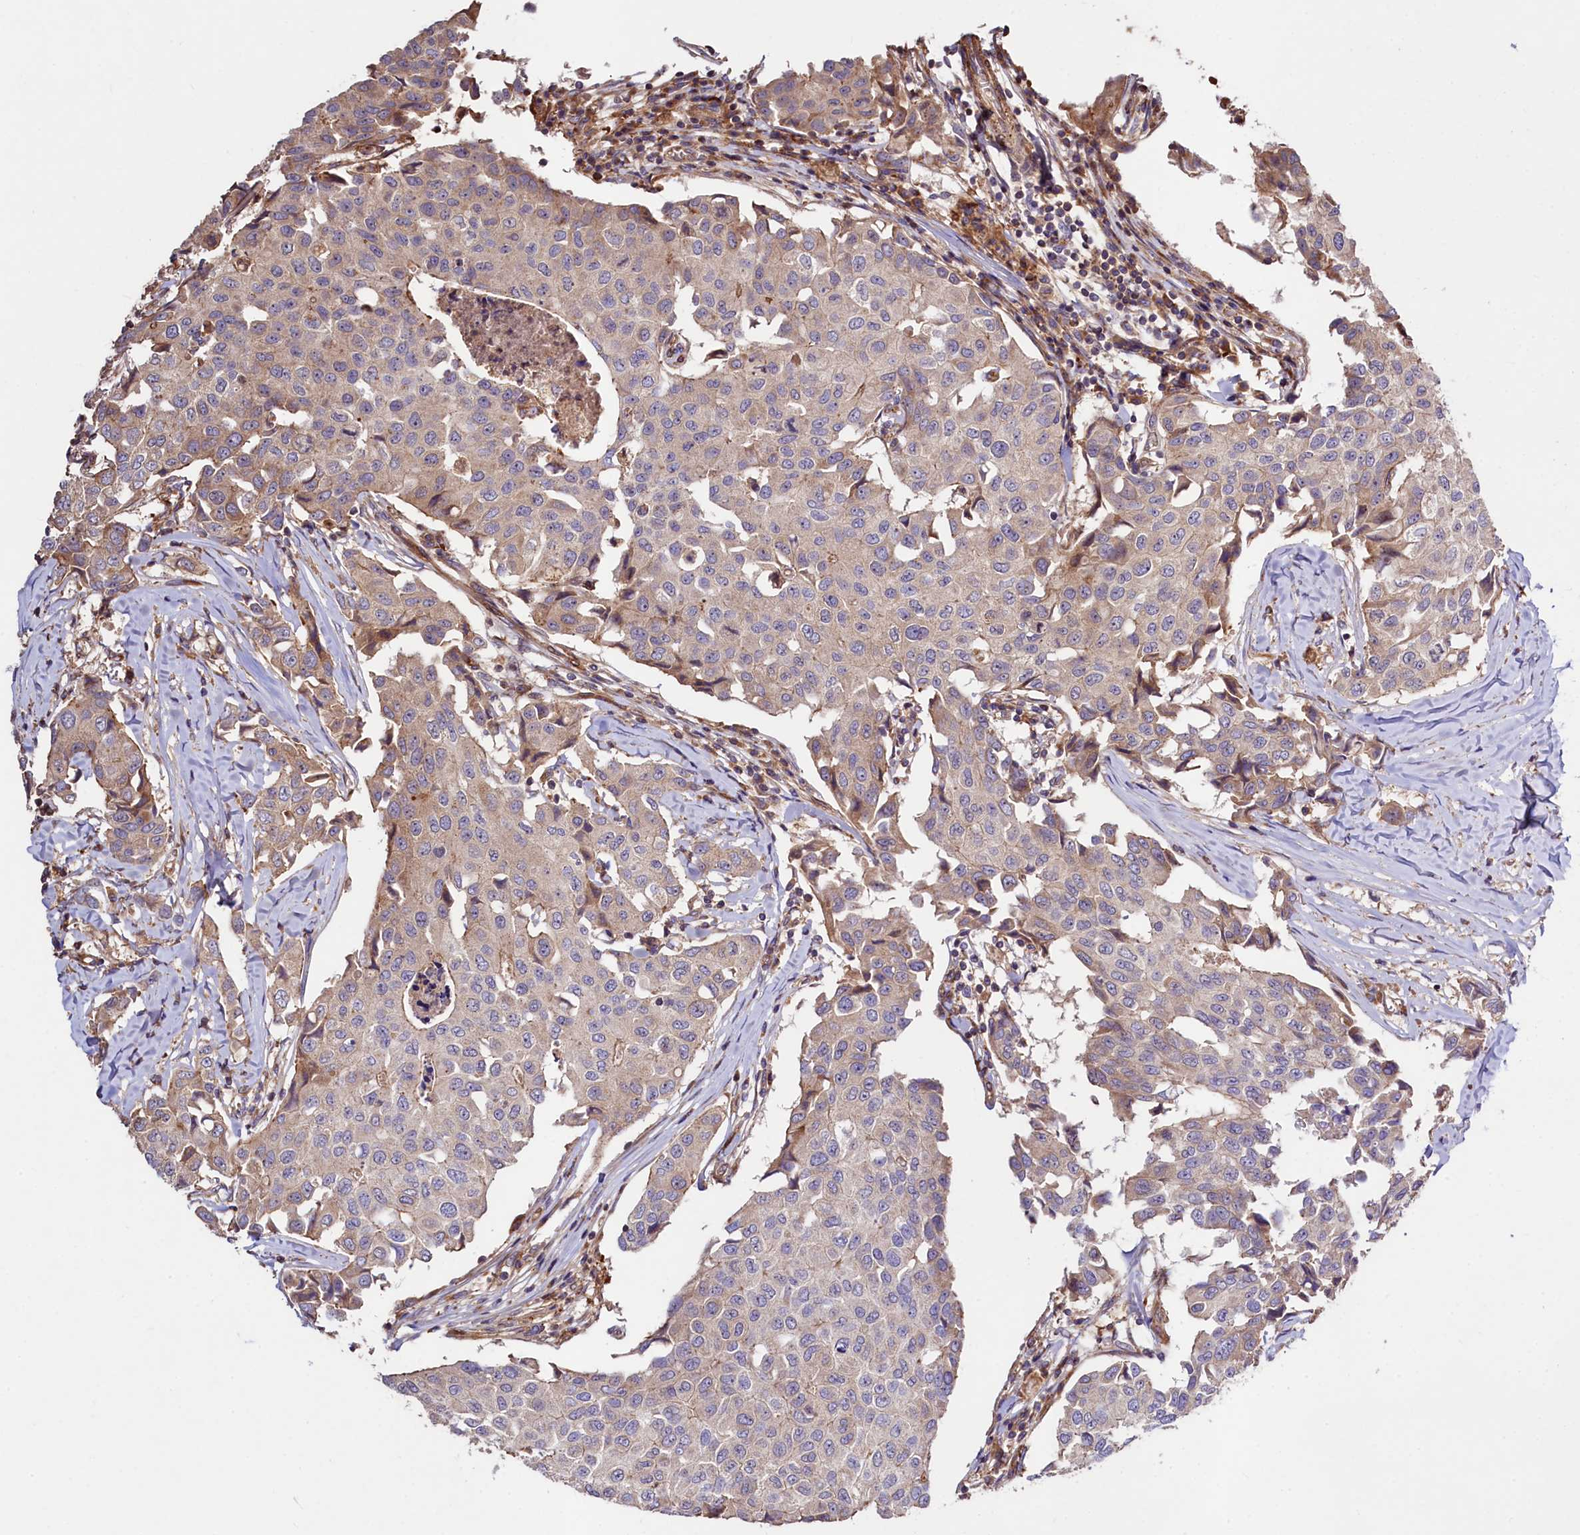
{"staining": {"intensity": "moderate", "quantity": "<25%", "location": "cytoplasmic/membranous"}, "tissue": "breast cancer", "cell_type": "Tumor cells", "image_type": "cancer", "snomed": [{"axis": "morphology", "description": "Duct carcinoma"}, {"axis": "topography", "description": "Breast"}], "caption": "Immunohistochemical staining of breast cancer demonstrates low levels of moderate cytoplasmic/membranous protein positivity in about <25% of tumor cells.", "gene": "KLHDC4", "patient": {"sex": "female", "age": 80}}